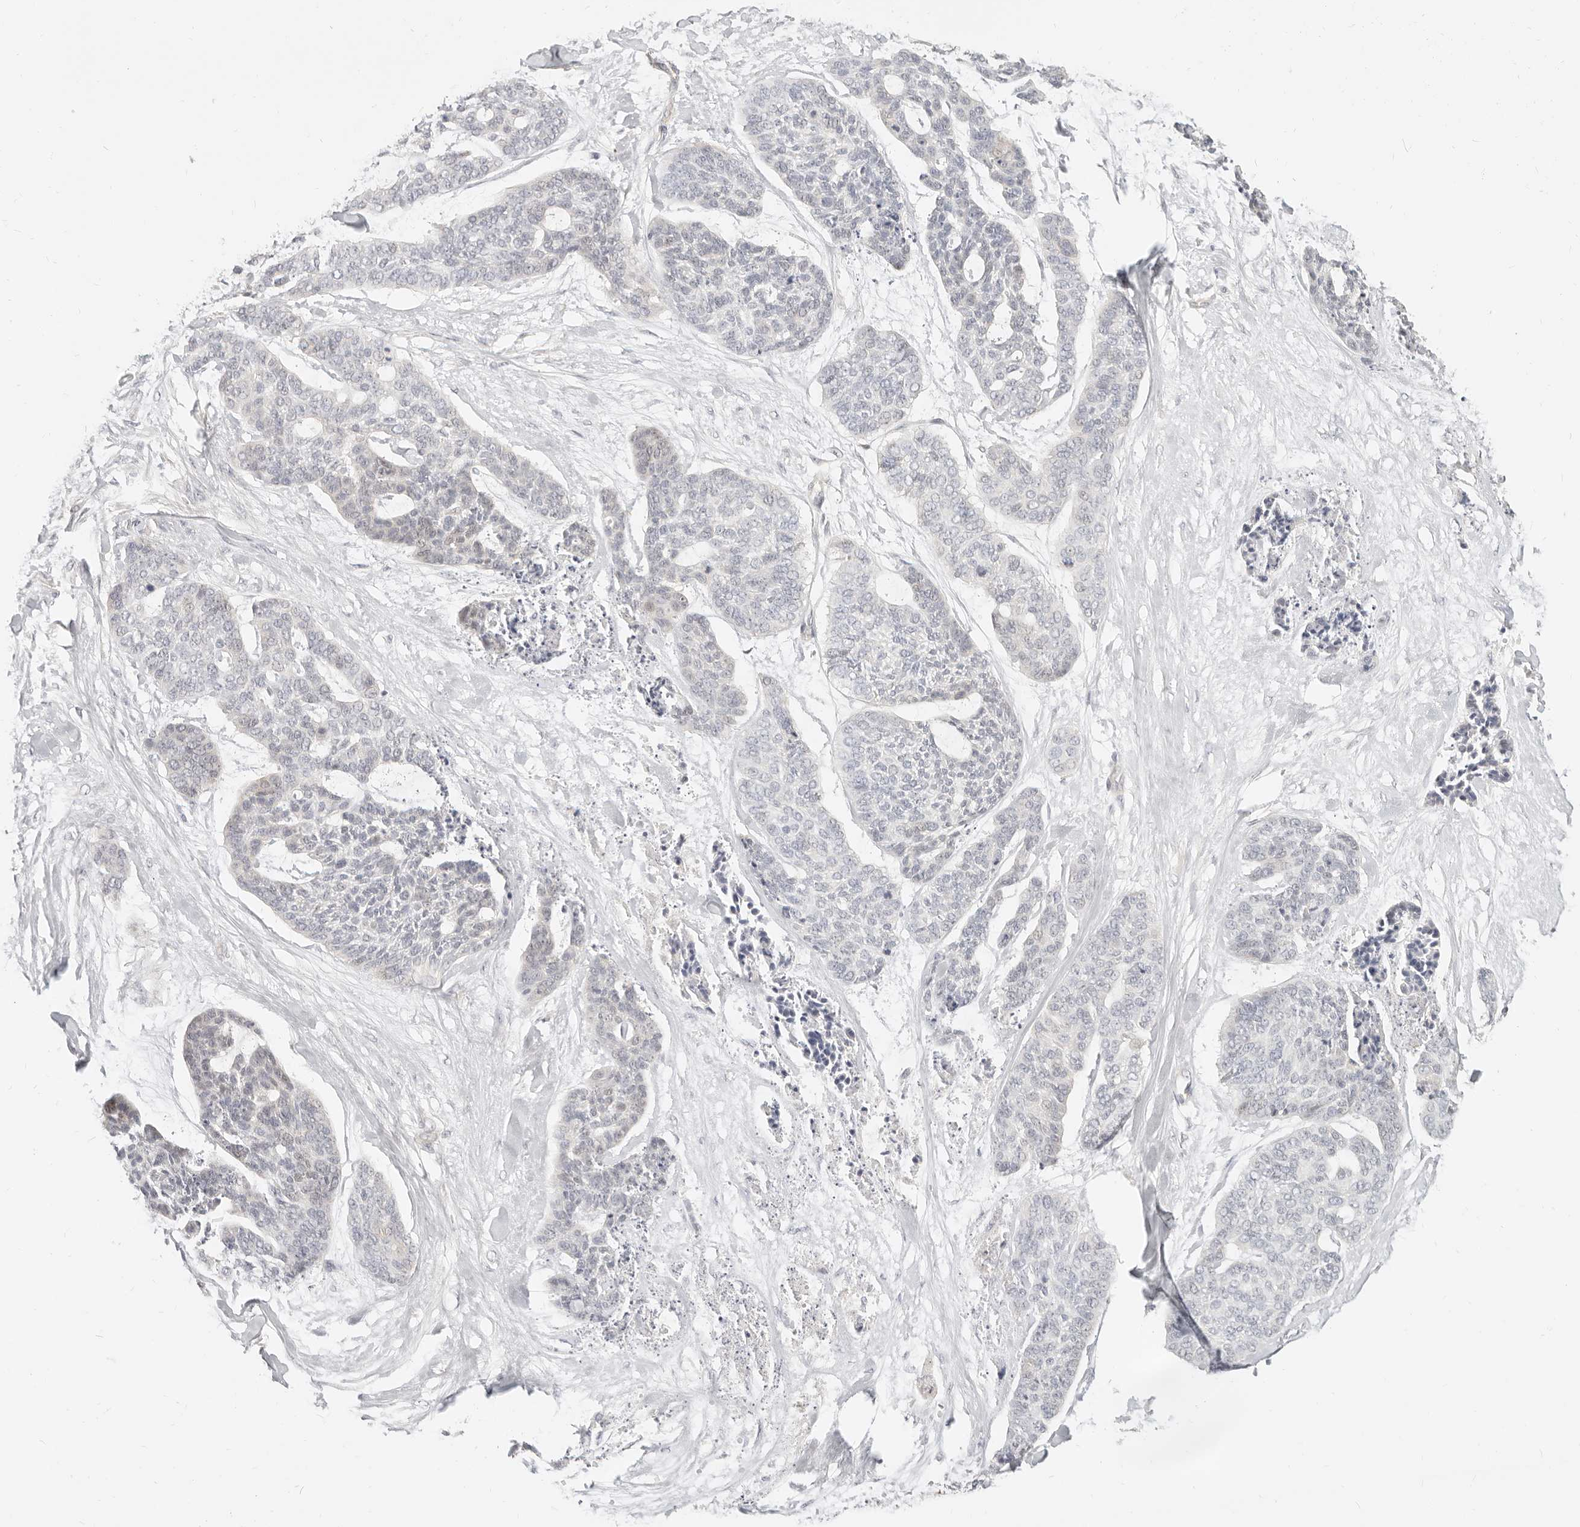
{"staining": {"intensity": "negative", "quantity": "none", "location": "none"}, "tissue": "skin cancer", "cell_type": "Tumor cells", "image_type": "cancer", "snomed": [{"axis": "morphology", "description": "Basal cell carcinoma"}, {"axis": "topography", "description": "Skin"}], "caption": "Immunohistochemistry (IHC) image of basal cell carcinoma (skin) stained for a protein (brown), which reveals no staining in tumor cells.", "gene": "LTB4R2", "patient": {"sex": "female", "age": 64}}